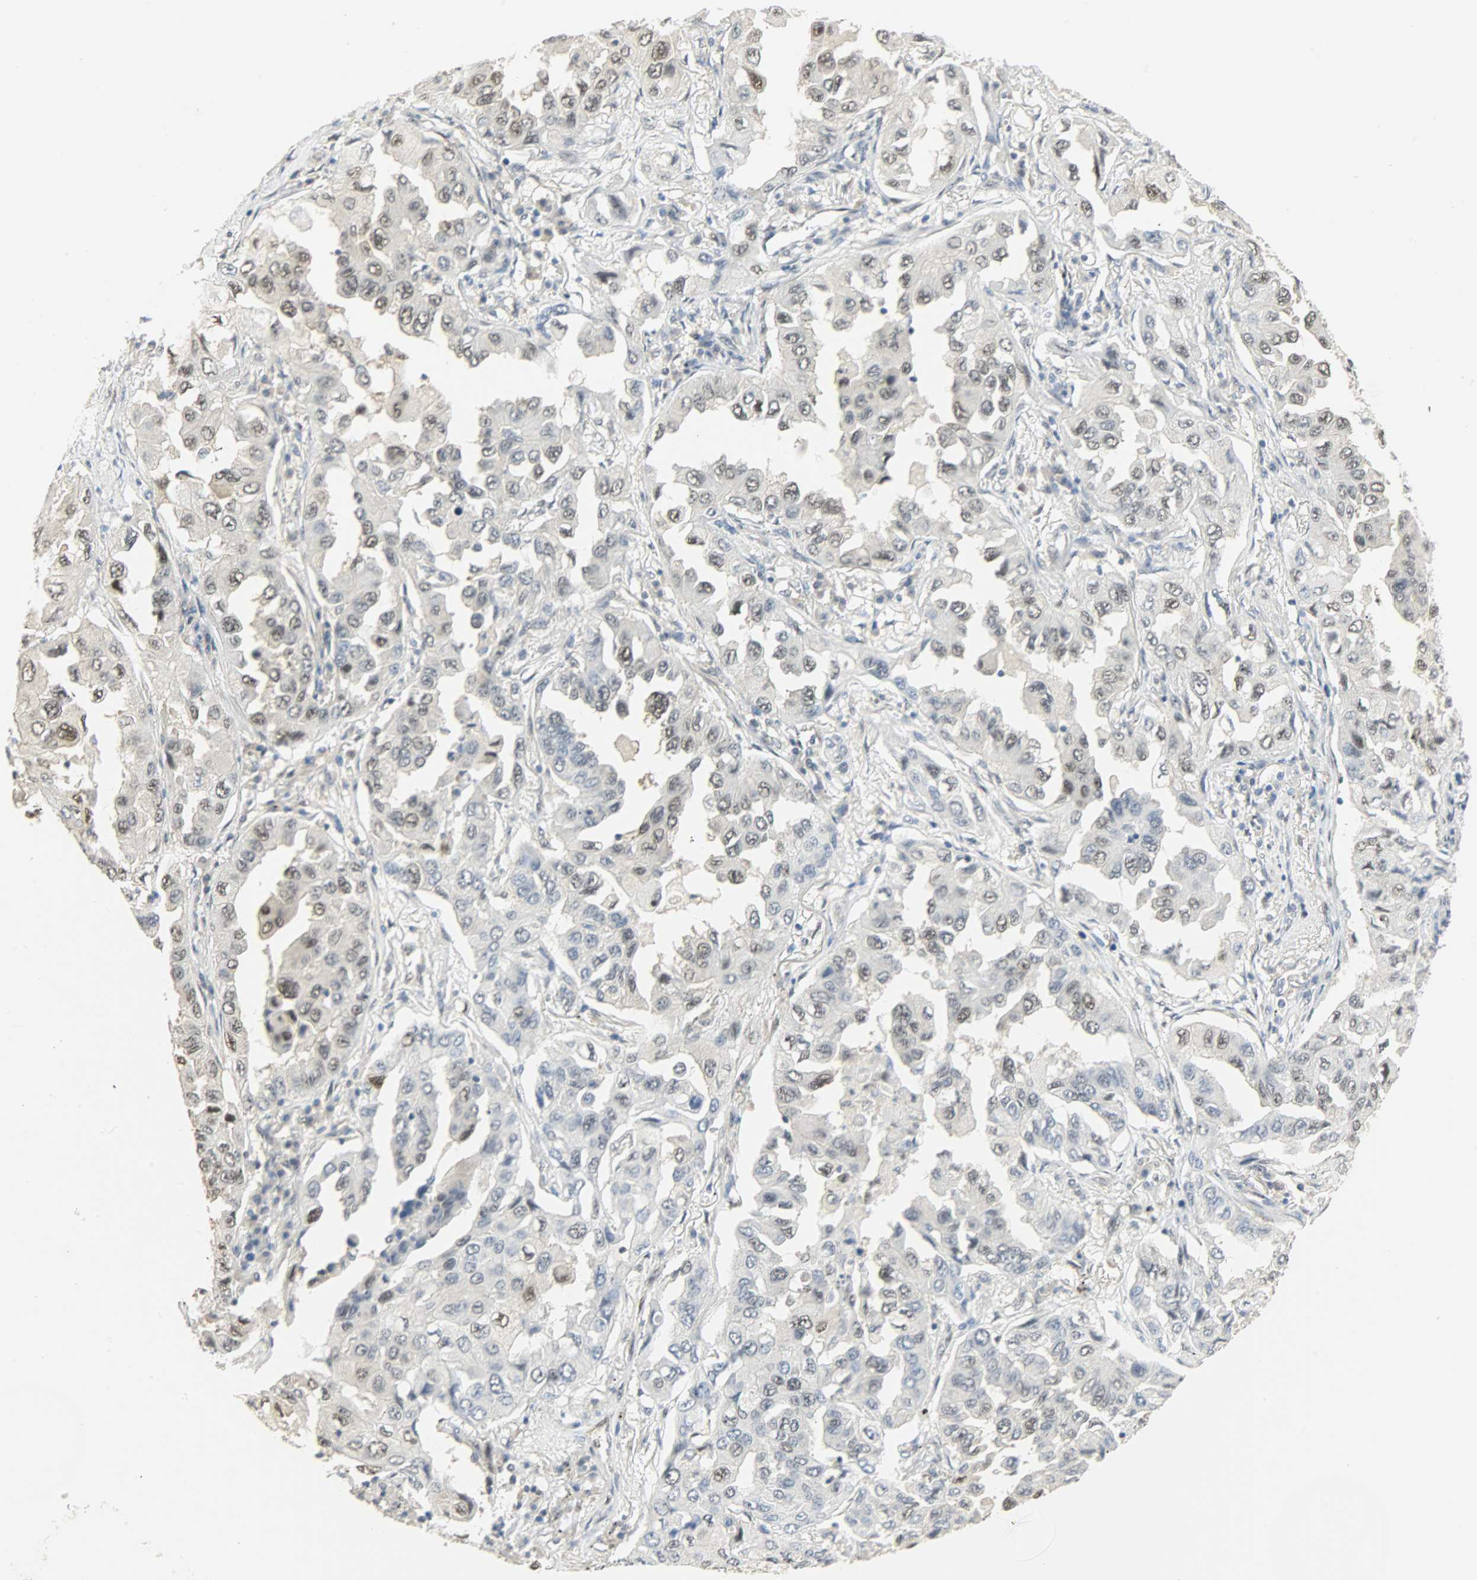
{"staining": {"intensity": "weak", "quantity": "<25%", "location": "nuclear"}, "tissue": "lung cancer", "cell_type": "Tumor cells", "image_type": "cancer", "snomed": [{"axis": "morphology", "description": "Adenocarcinoma, NOS"}, {"axis": "topography", "description": "Lung"}], "caption": "Image shows no significant protein expression in tumor cells of lung cancer.", "gene": "NPEPL1", "patient": {"sex": "female", "age": 65}}